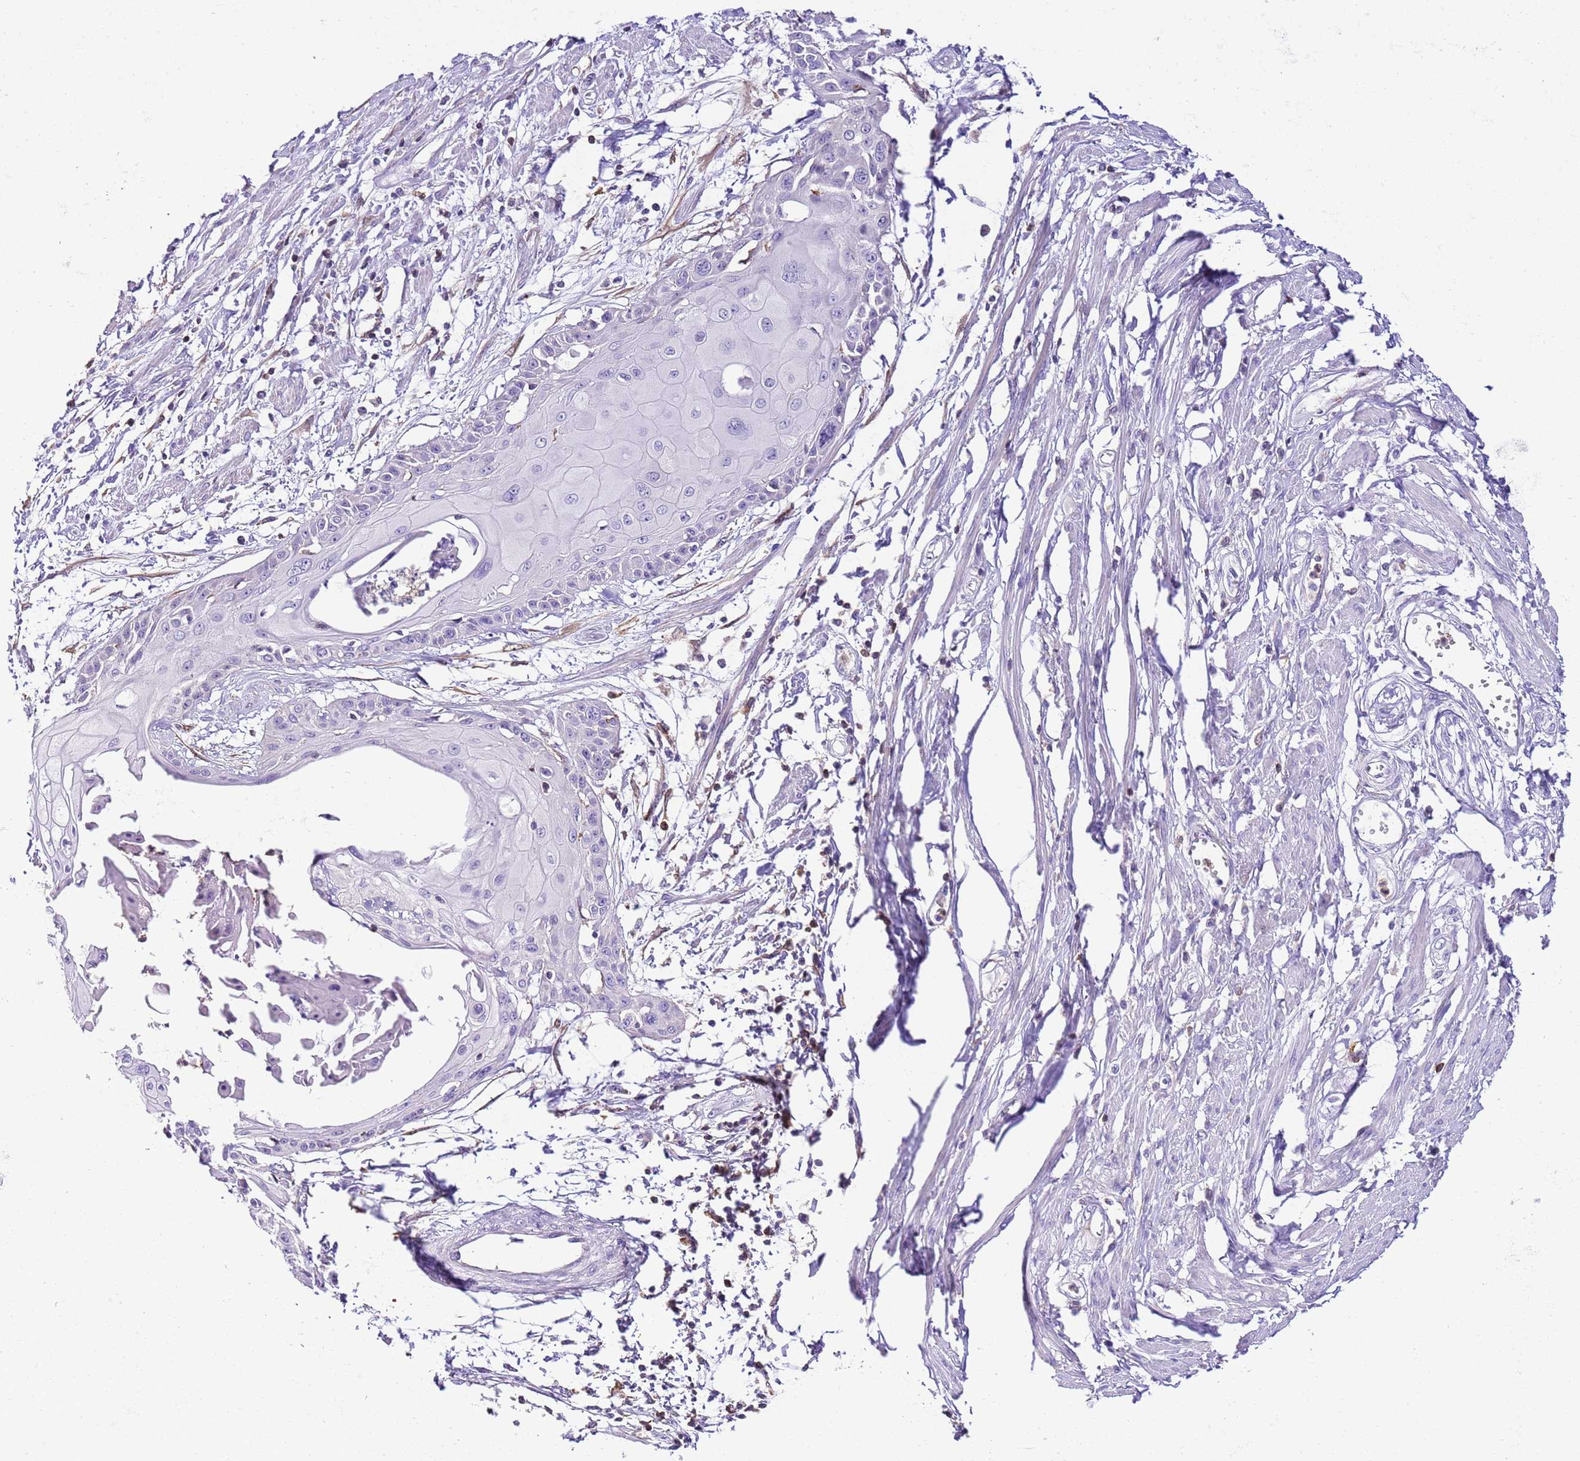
{"staining": {"intensity": "negative", "quantity": "none", "location": "none"}, "tissue": "cervical cancer", "cell_type": "Tumor cells", "image_type": "cancer", "snomed": [{"axis": "morphology", "description": "Squamous cell carcinoma, NOS"}, {"axis": "topography", "description": "Cervix"}], "caption": "DAB immunohistochemical staining of human cervical cancer exhibits no significant staining in tumor cells.", "gene": "CNN2", "patient": {"sex": "female", "age": 57}}